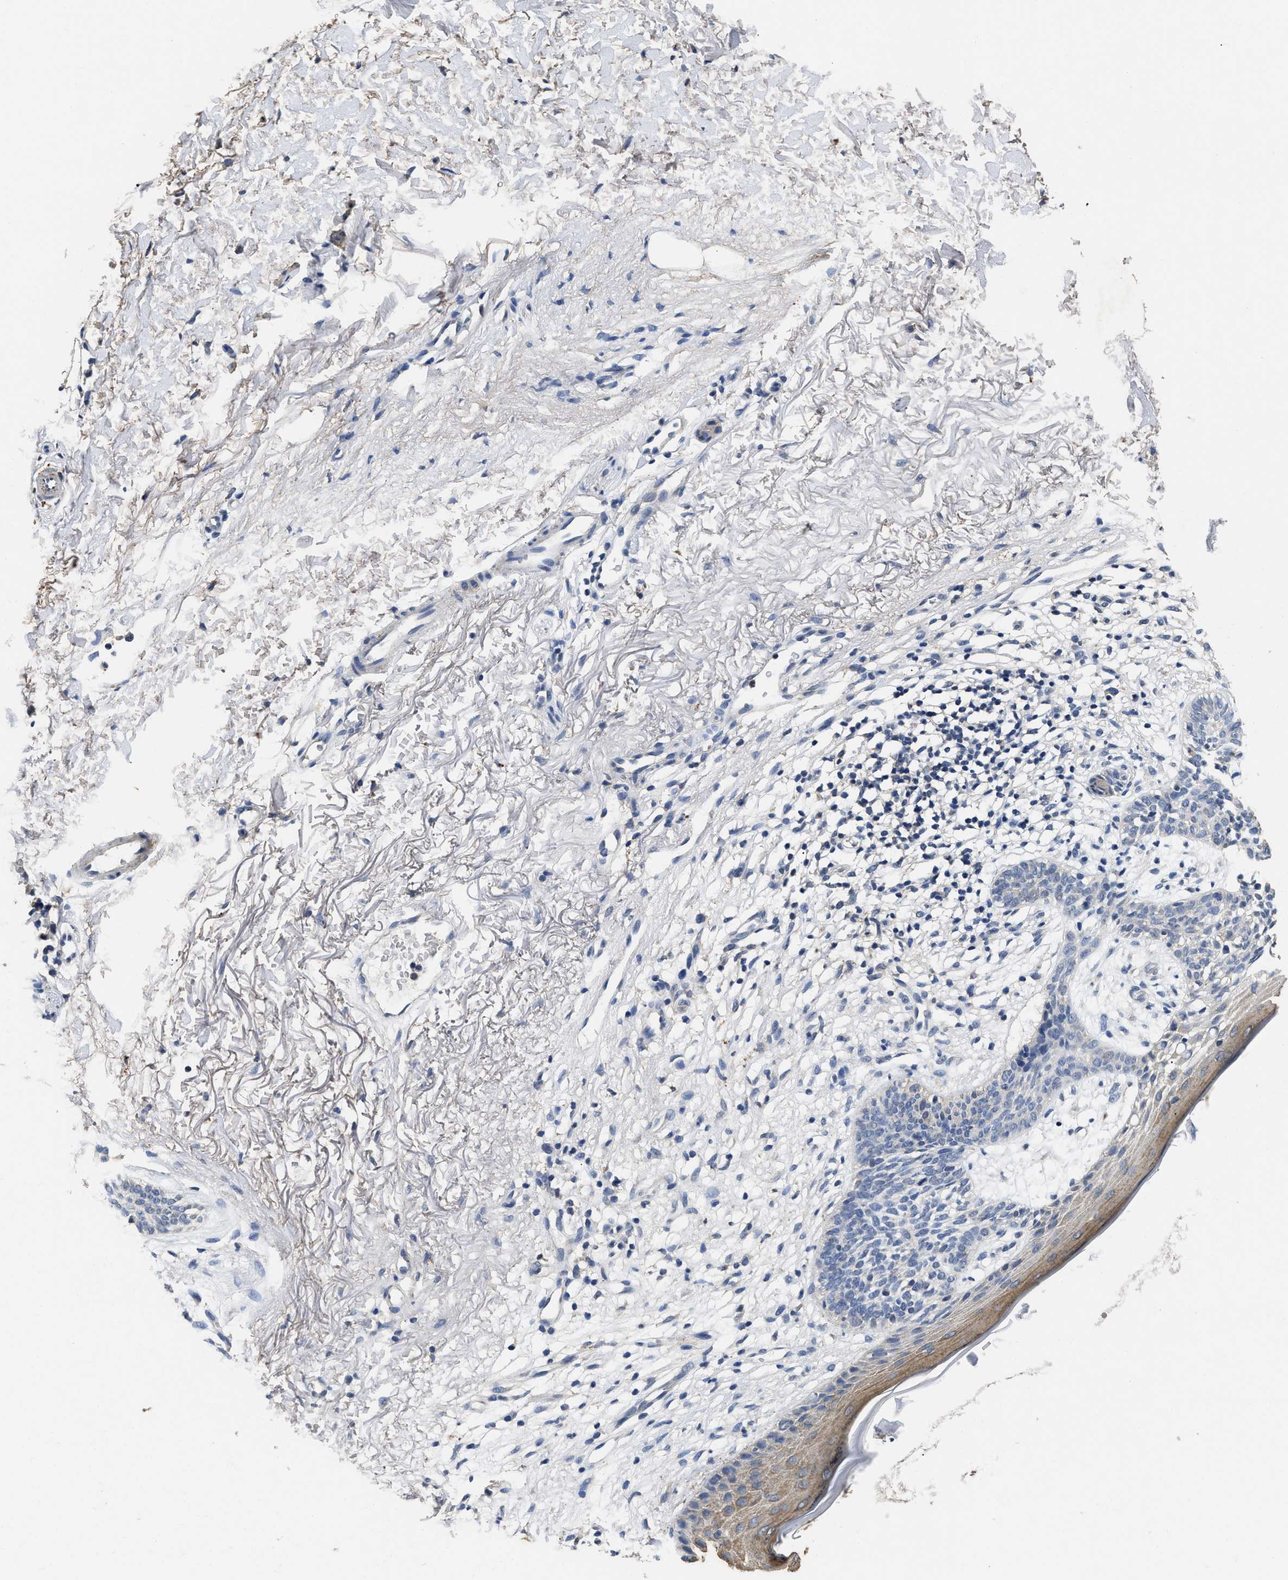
{"staining": {"intensity": "negative", "quantity": "none", "location": "none"}, "tissue": "skin cancer", "cell_type": "Tumor cells", "image_type": "cancer", "snomed": [{"axis": "morphology", "description": "Basal cell carcinoma"}, {"axis": "topography", "description": "Skin"}], "caption": "Skin cancer stained for a protein using immunohistochemistry (IHC) demonstrates no staining tumor cells.", "gene": "CTNNA1", "patient": {"sex": "female", "age": 70}}